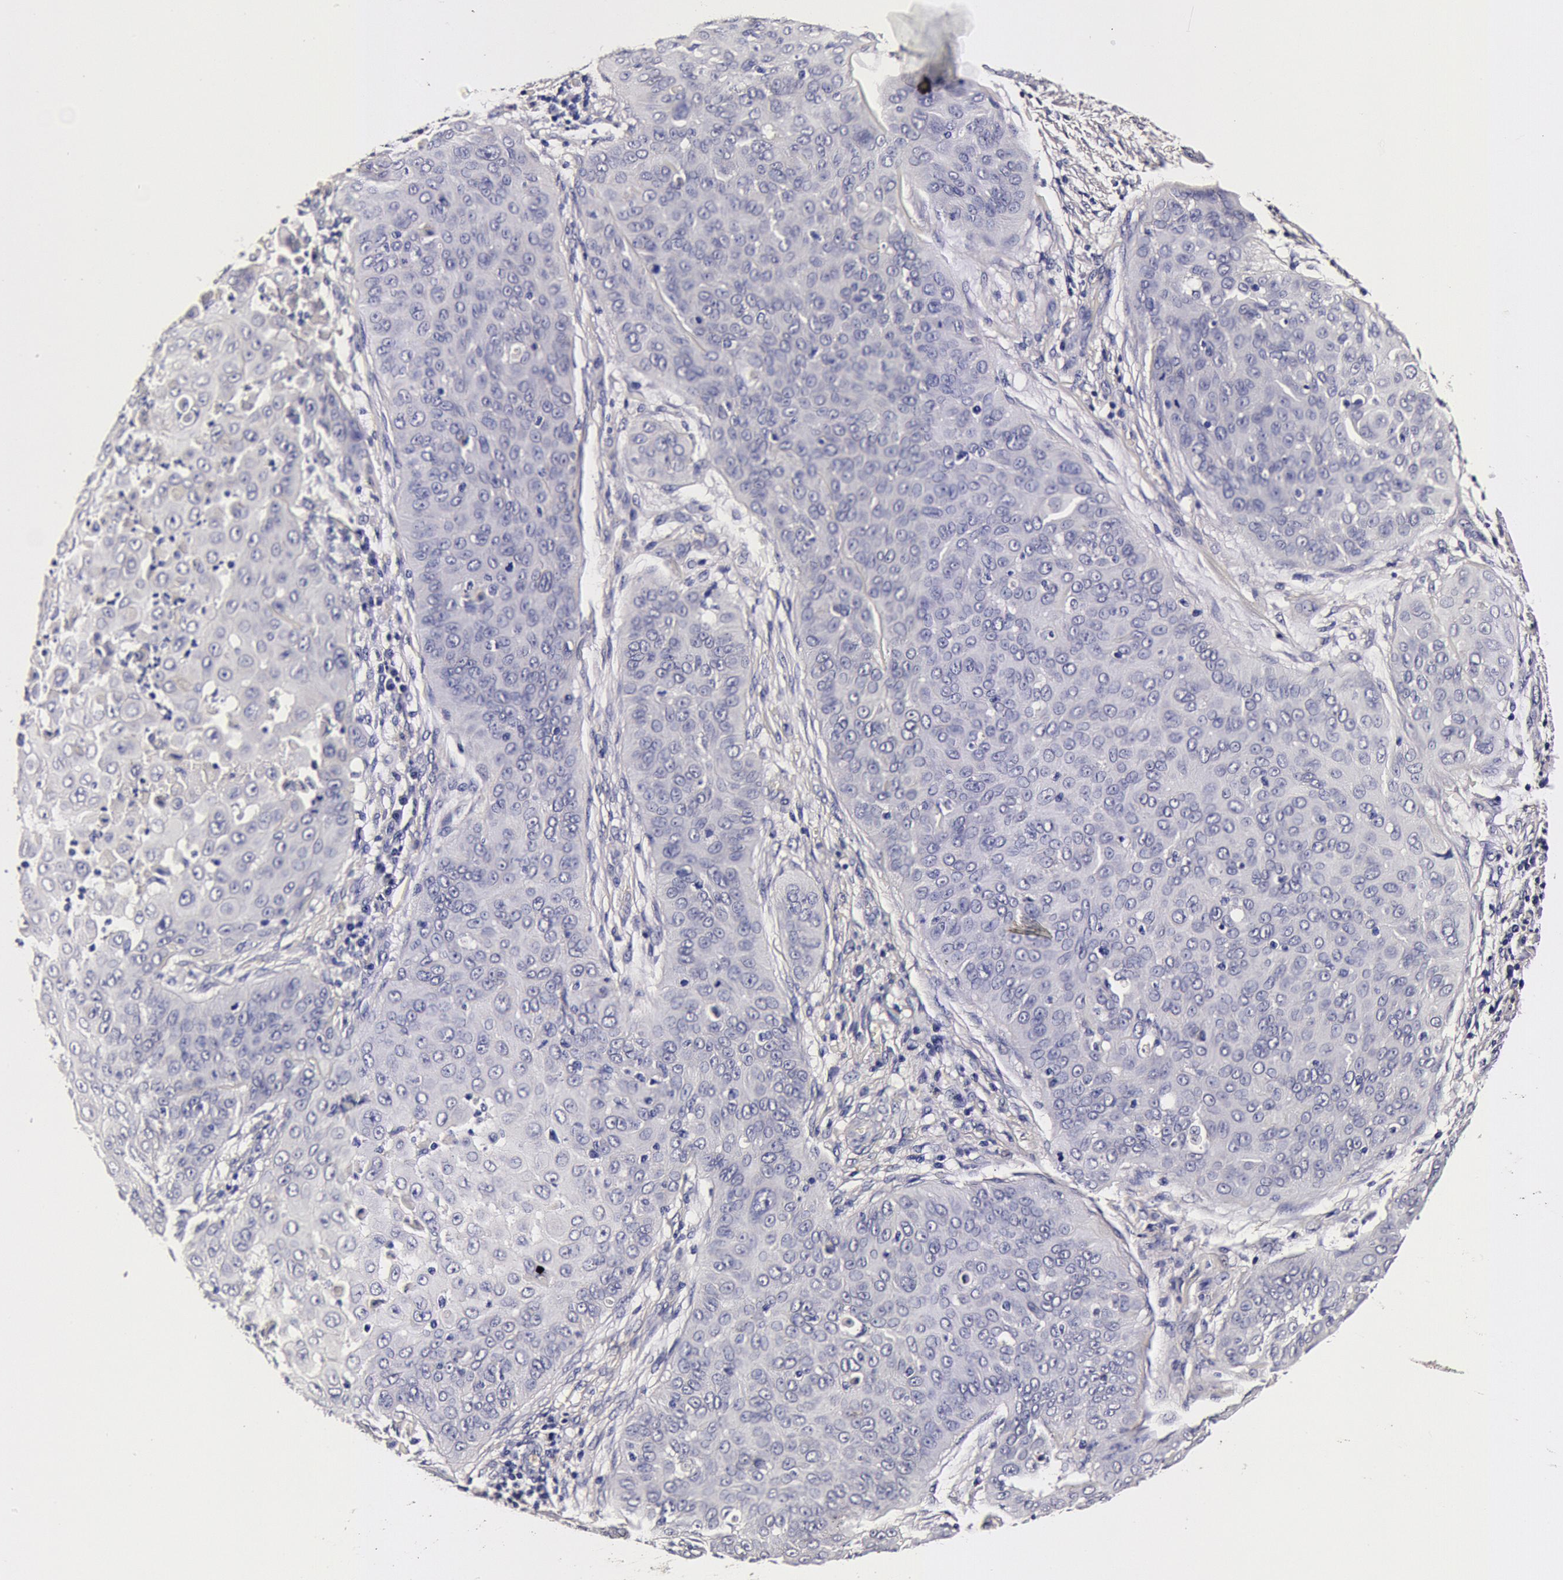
{"staining": {"intensity": "negative", "quantity": "none", "location": "none"}, "tissue": "skin cancer", "cell_type": "Tumor cells", "image_type": "cancer", "snomed": [{"axis": "morphology", "description": "Squamous cell carcinoma, NOS"}, {"axis": "topography", "description": "Skin"}], "caption": "A photomicrograph of skin cancer (squamous cell carcinoma) stained for a protein reveals no brown staining in tumor cells. (Brightfield microscopy of DAB immunohistochemistry (IHC) at high magnification).", "gene": "CCDC22", "patient": {"sex": "male", "age": 82}}